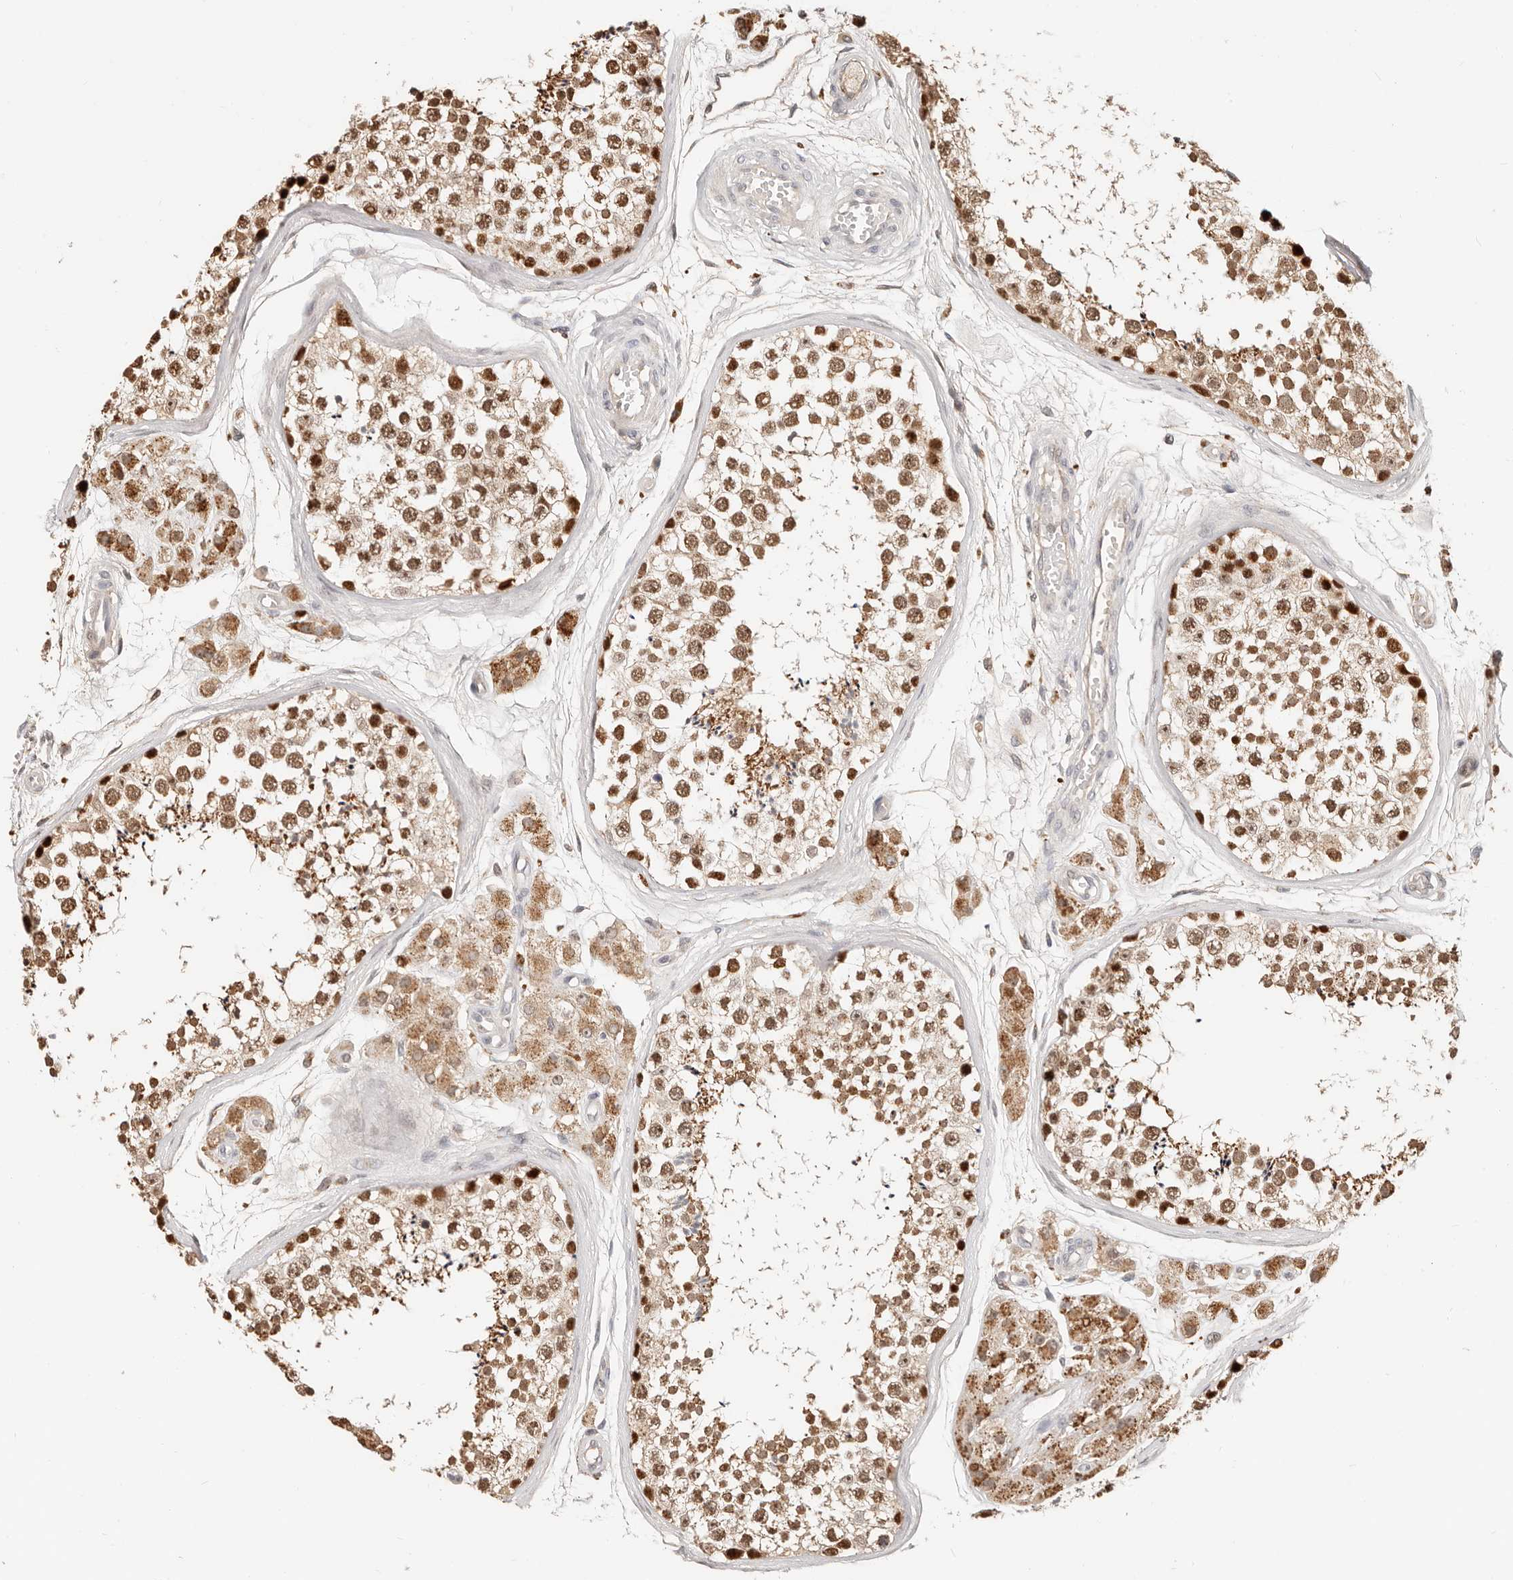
{"staining": {"intensity": "strong", "quantity": ">75%", "location": "cytoplasmic/membranous,nuclear"}, "tissue": "testis", "cell_type": "Cells in seminiferous ducts", "image_type": "normal", "snomed": [{"axis": "morphology", "description": "Normal tissue, NOS"}, {"axis": "topography", "description": "Testis"}], "caption": "Protein staining reveals strong cytoplasmic/membranous,nuclear positivity in about >75% of cells in seminiferous ducts in unremarkable testis. Using DAB (3,3'-diaminobenzidine) (brown) and hematoxylin (blue) stains, captured at high magnification using brightfield microscopy.", "gene": "ZRANB1", "patient": {"sex": "male", "age": 56}}